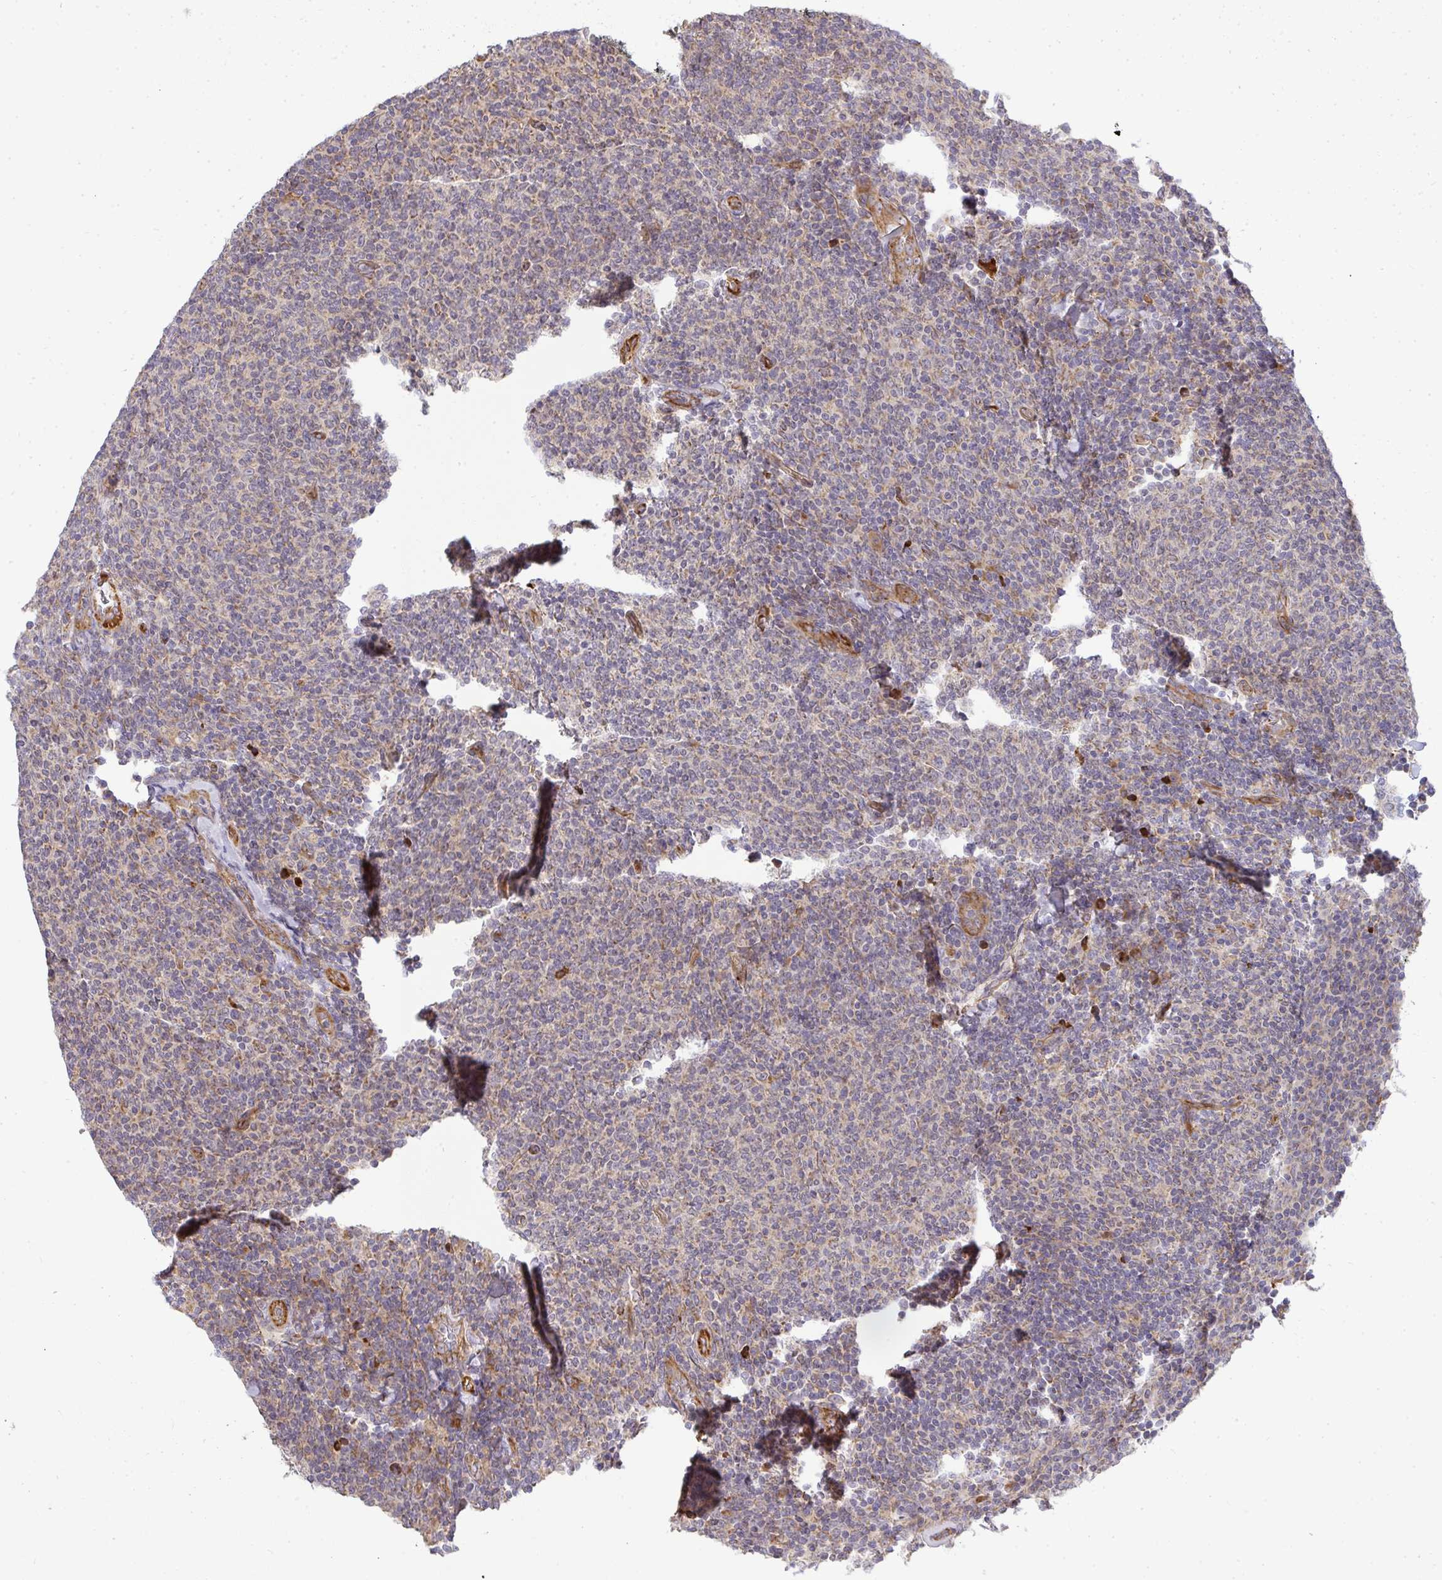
{"staining": {"intensity": "negative", "quantity": "none", "location": "none"}, "tissue": "lymphoma", "cell_type": "Tumor cells", "image_type": "cancer", "snomed": [{"axis": "morphology", "description": "Malignant lymphoma, non-Hodgkin's type, Low grade"}, {"axis": "topography", "description": "Lymph node"}], "caption": "Tumor cells are negative for brown protein staining in low-grade malignant lymphoma, non-Hodgkin's type. (IHC, brightfield microscopy, high magnification).", "gene": "B4GALT6", "patient": {"sex": "male", "age": 52}}